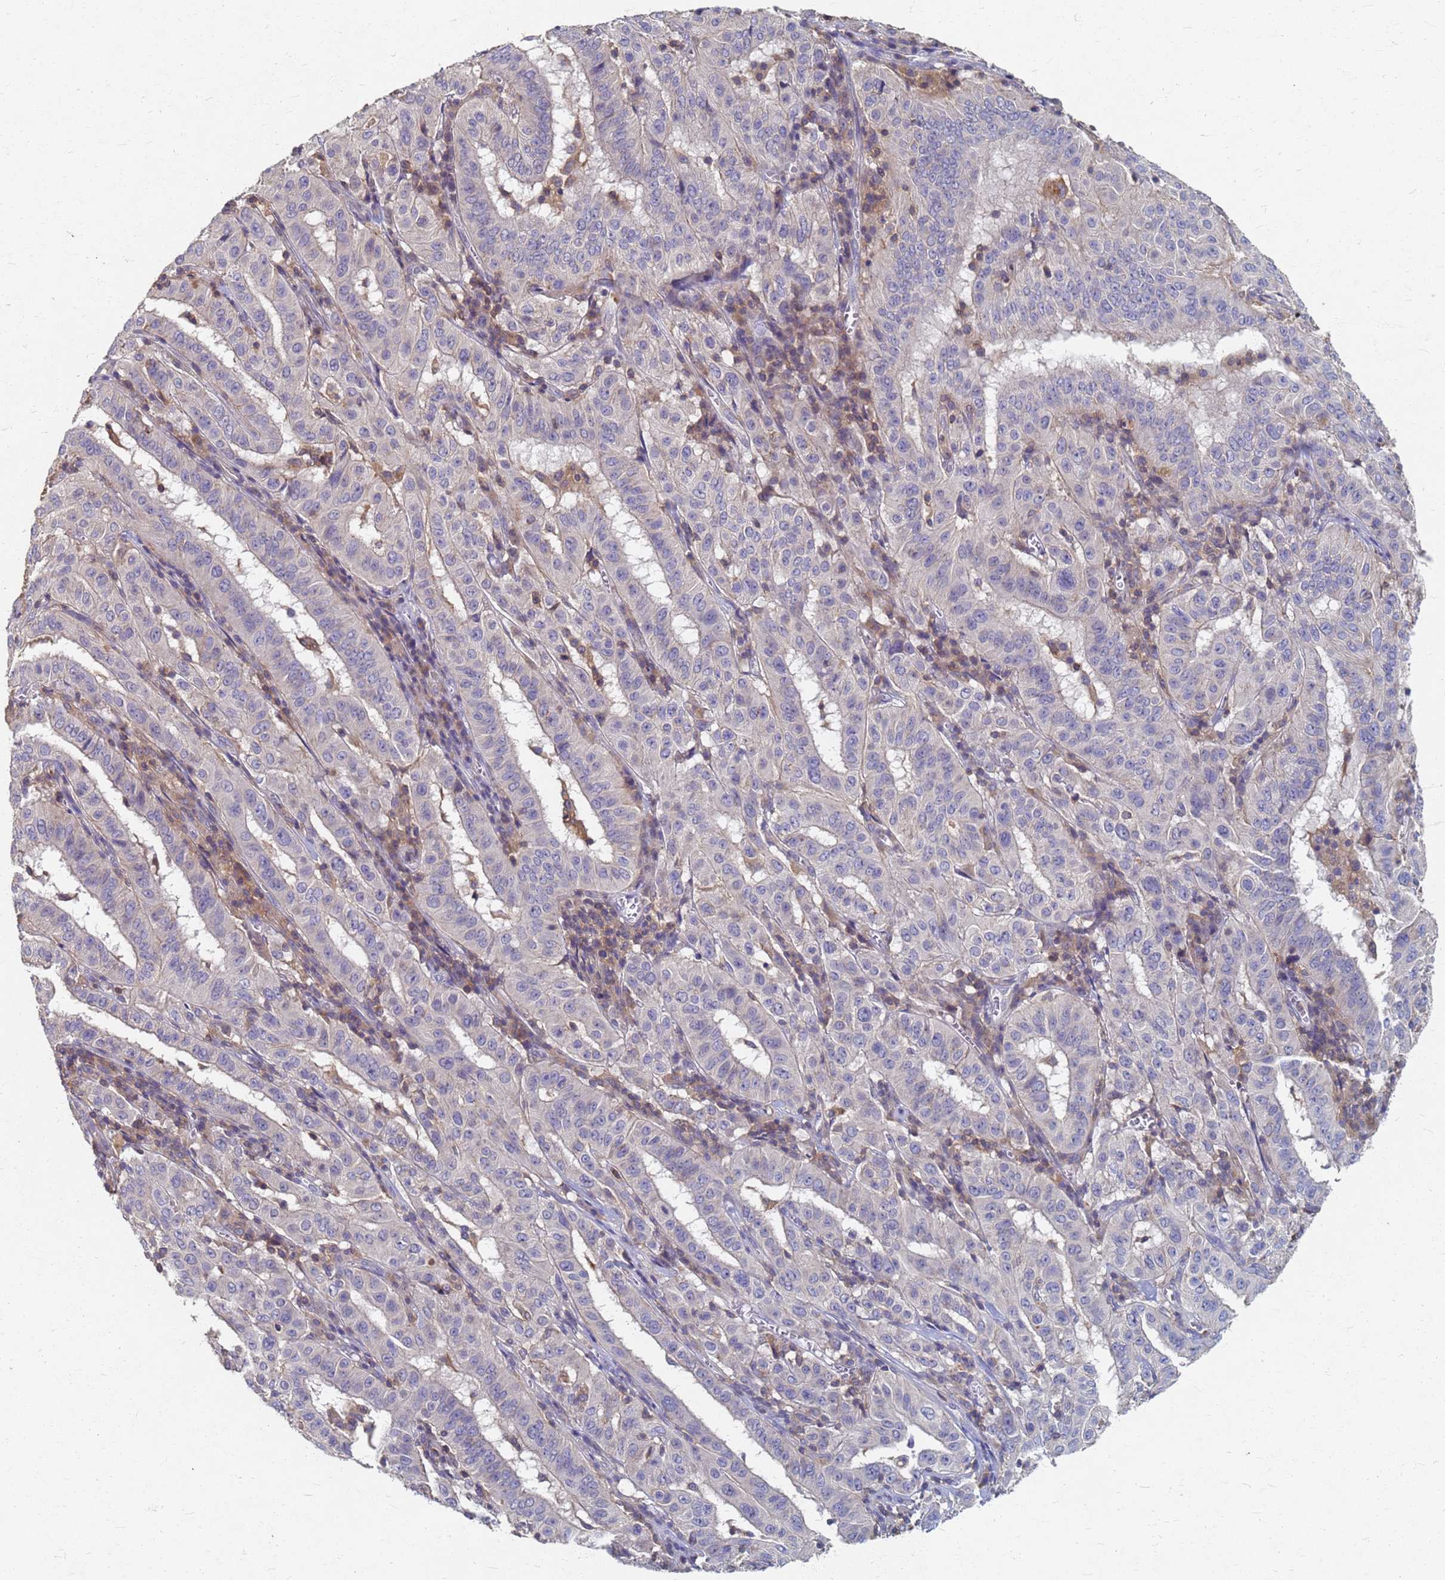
{"staining": {"intensity": "negative", "quantity": "none", "location": "none"}, "tissue": "pancreatic cancer", "cell_type": "Tumor cells", "image_type": "cancer", "snomed": [{"axis": "morphology", "description": "Adenocarcinoma, NOS"}, {"axis": "topography", "description": "Pancreas"}], "caption": "Adenocarcinoma (pancreatic) stained for a protein using immunohistochemistry exhibits no staining tumor cells.", "gene": "KRCC1", "patient": {"sex": "male", "age": 63}}